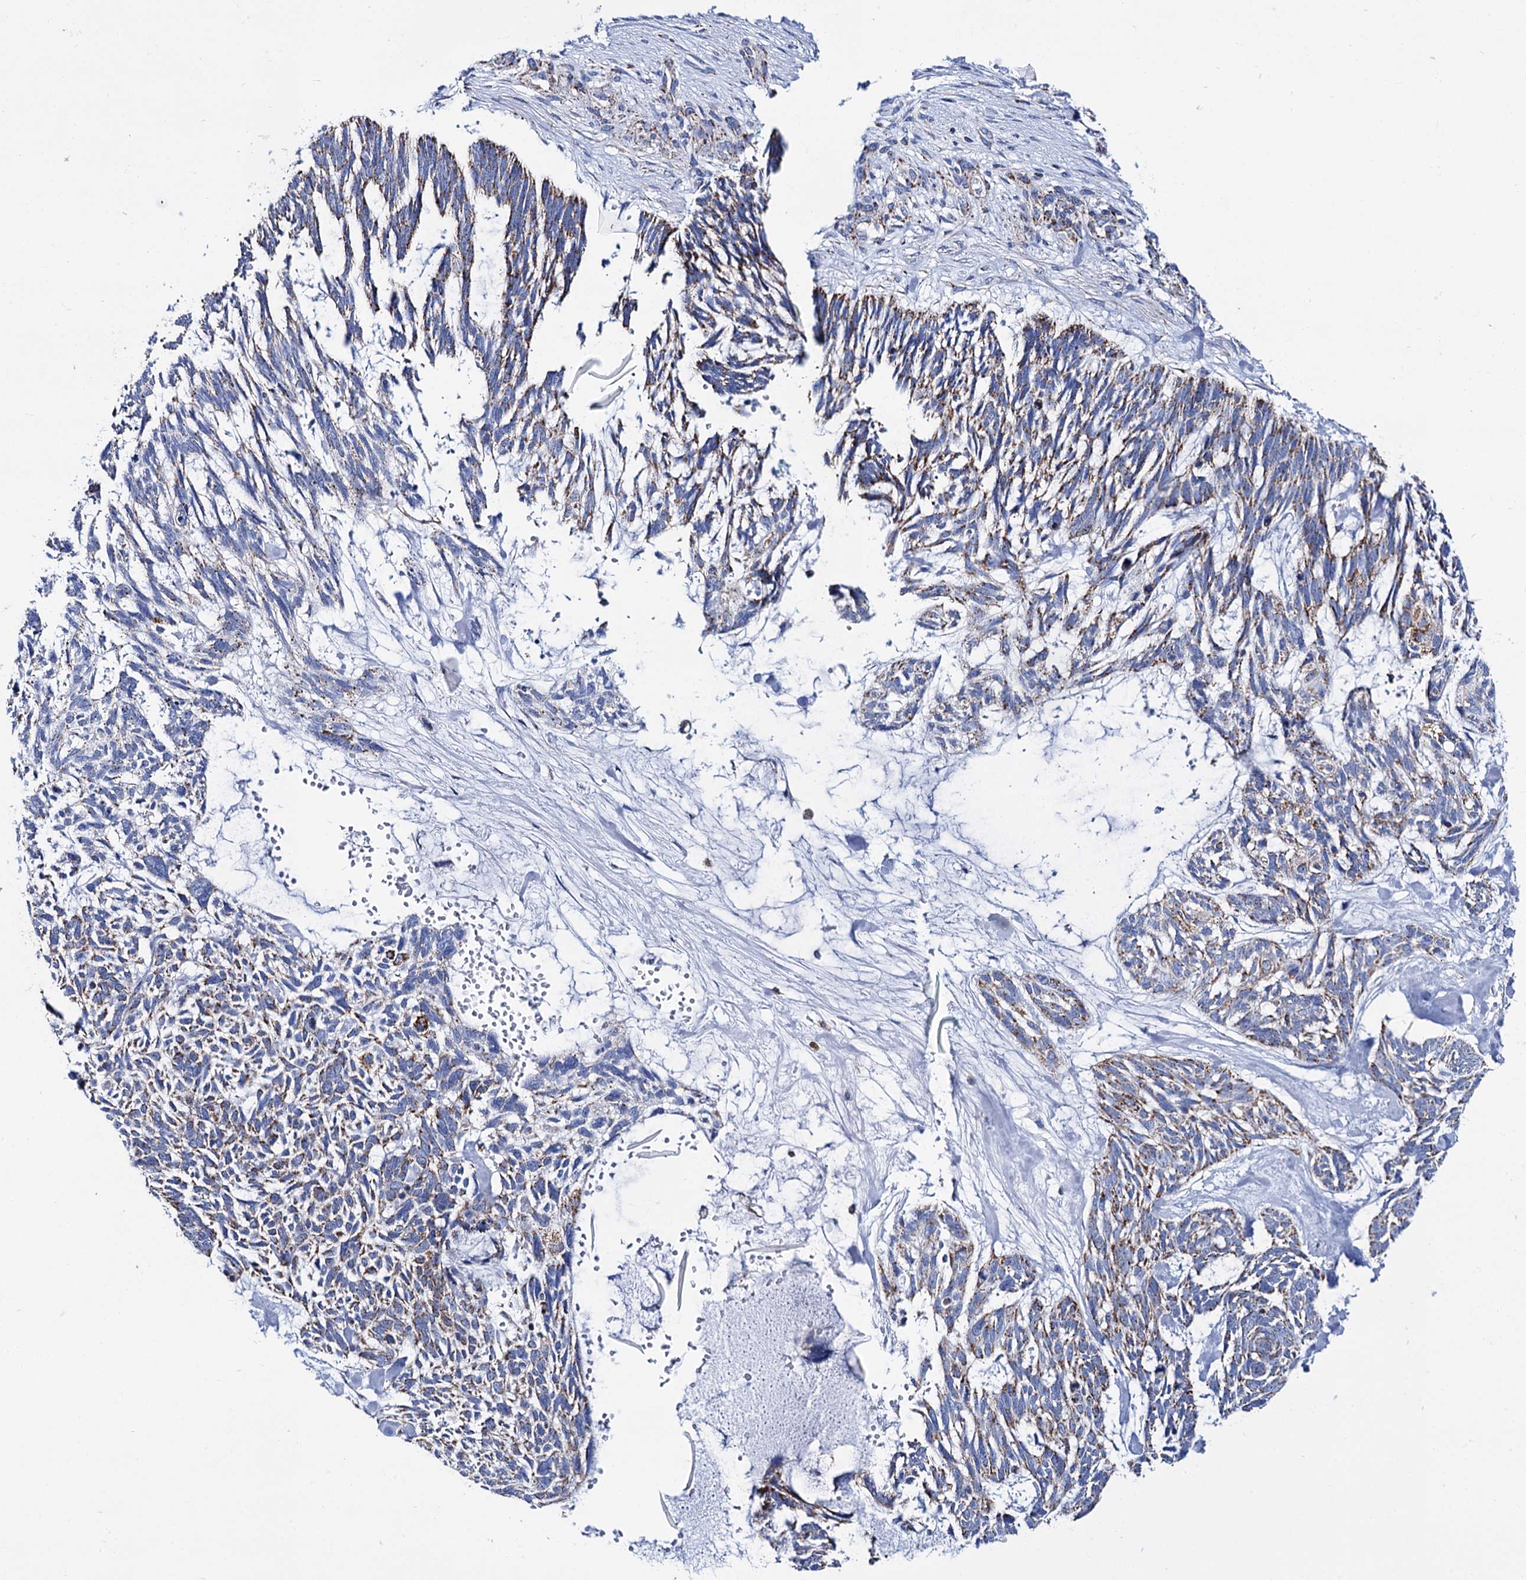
{"staining": {"intensity": "moderate", "quantity": ">75%", "location": "cytoplasmic/membranous"}, "tissue": "skin cancer", "cell_type": "Tumor cells", "image_type": "cancer", "snomed": [{"axis": "morphology", "description": "Basal cell carcinoma"}, {"axis": "topography", "description": "Skin"}], "caption": "Moderate cytoplasmic/membranous expression for a protein is present in about >75% of tumor cells of skin cancer using immunohistochemistry (IHC).", "gene": "UBASH3B", "patient": {"sex": "male", "age": 88}}